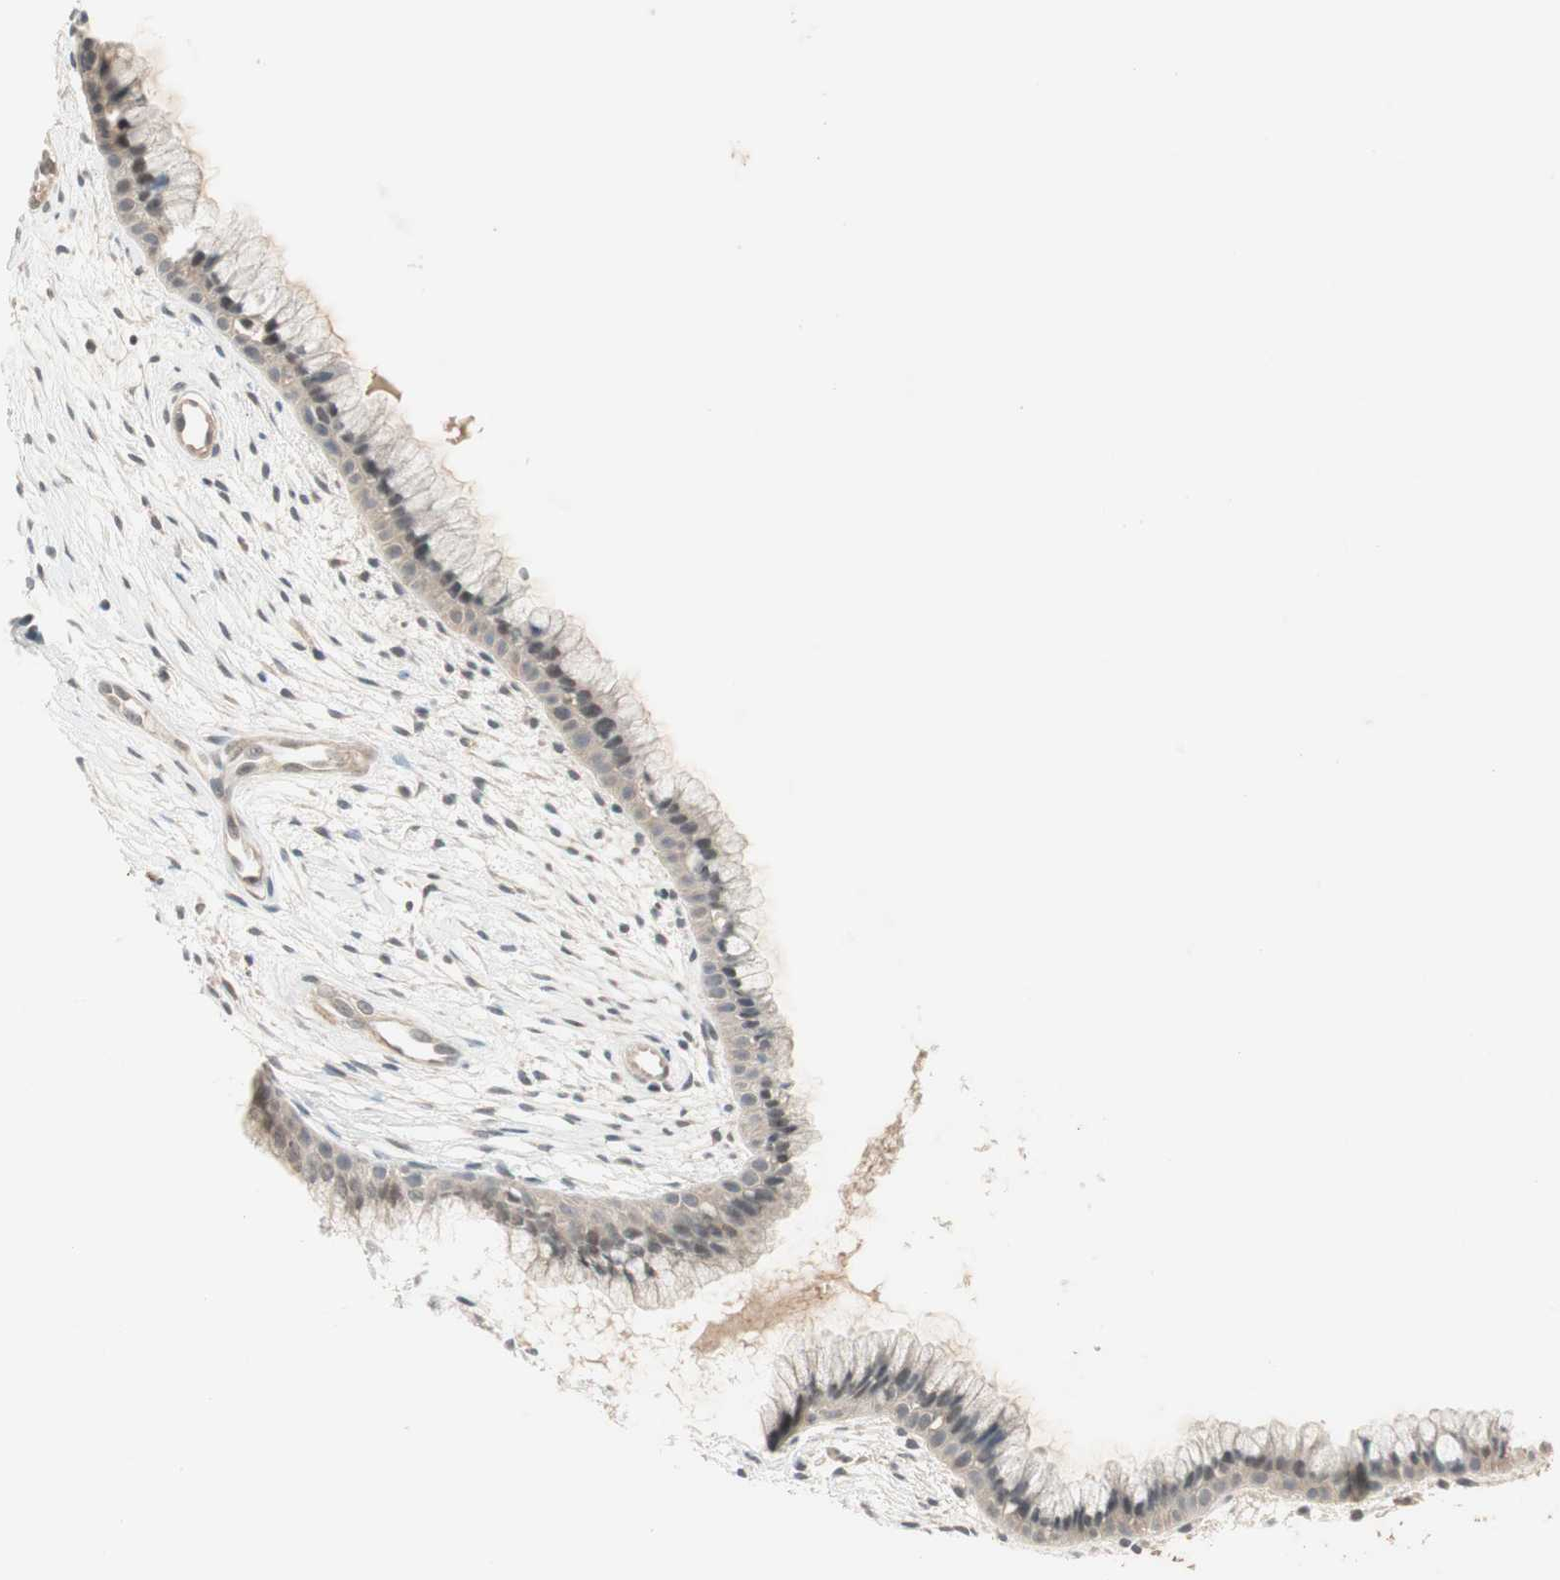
{"staining": {"intensity": "moderate", "quantity": "25%-75%", "location": "nuclear"}, "tissue": "cervix", "cell_type": "Glandular cells", "image_type": "normal", "snomed": [{"axis": "morphology", "description": "Normal tissue, NOS"}, {"axis": "topography", "description": "Cervix"}], "caption": "Immunohistochemistry micrograph of benign cervix: human cervix stained using immunohistochemistry demonstrates medium levels of moderate protein expression localized specifically in the nuclear of glandular cells, appearing as a nuclear brown color.", "gene": "RNGTT", "patient": {"sex": "female", "age": 39}}